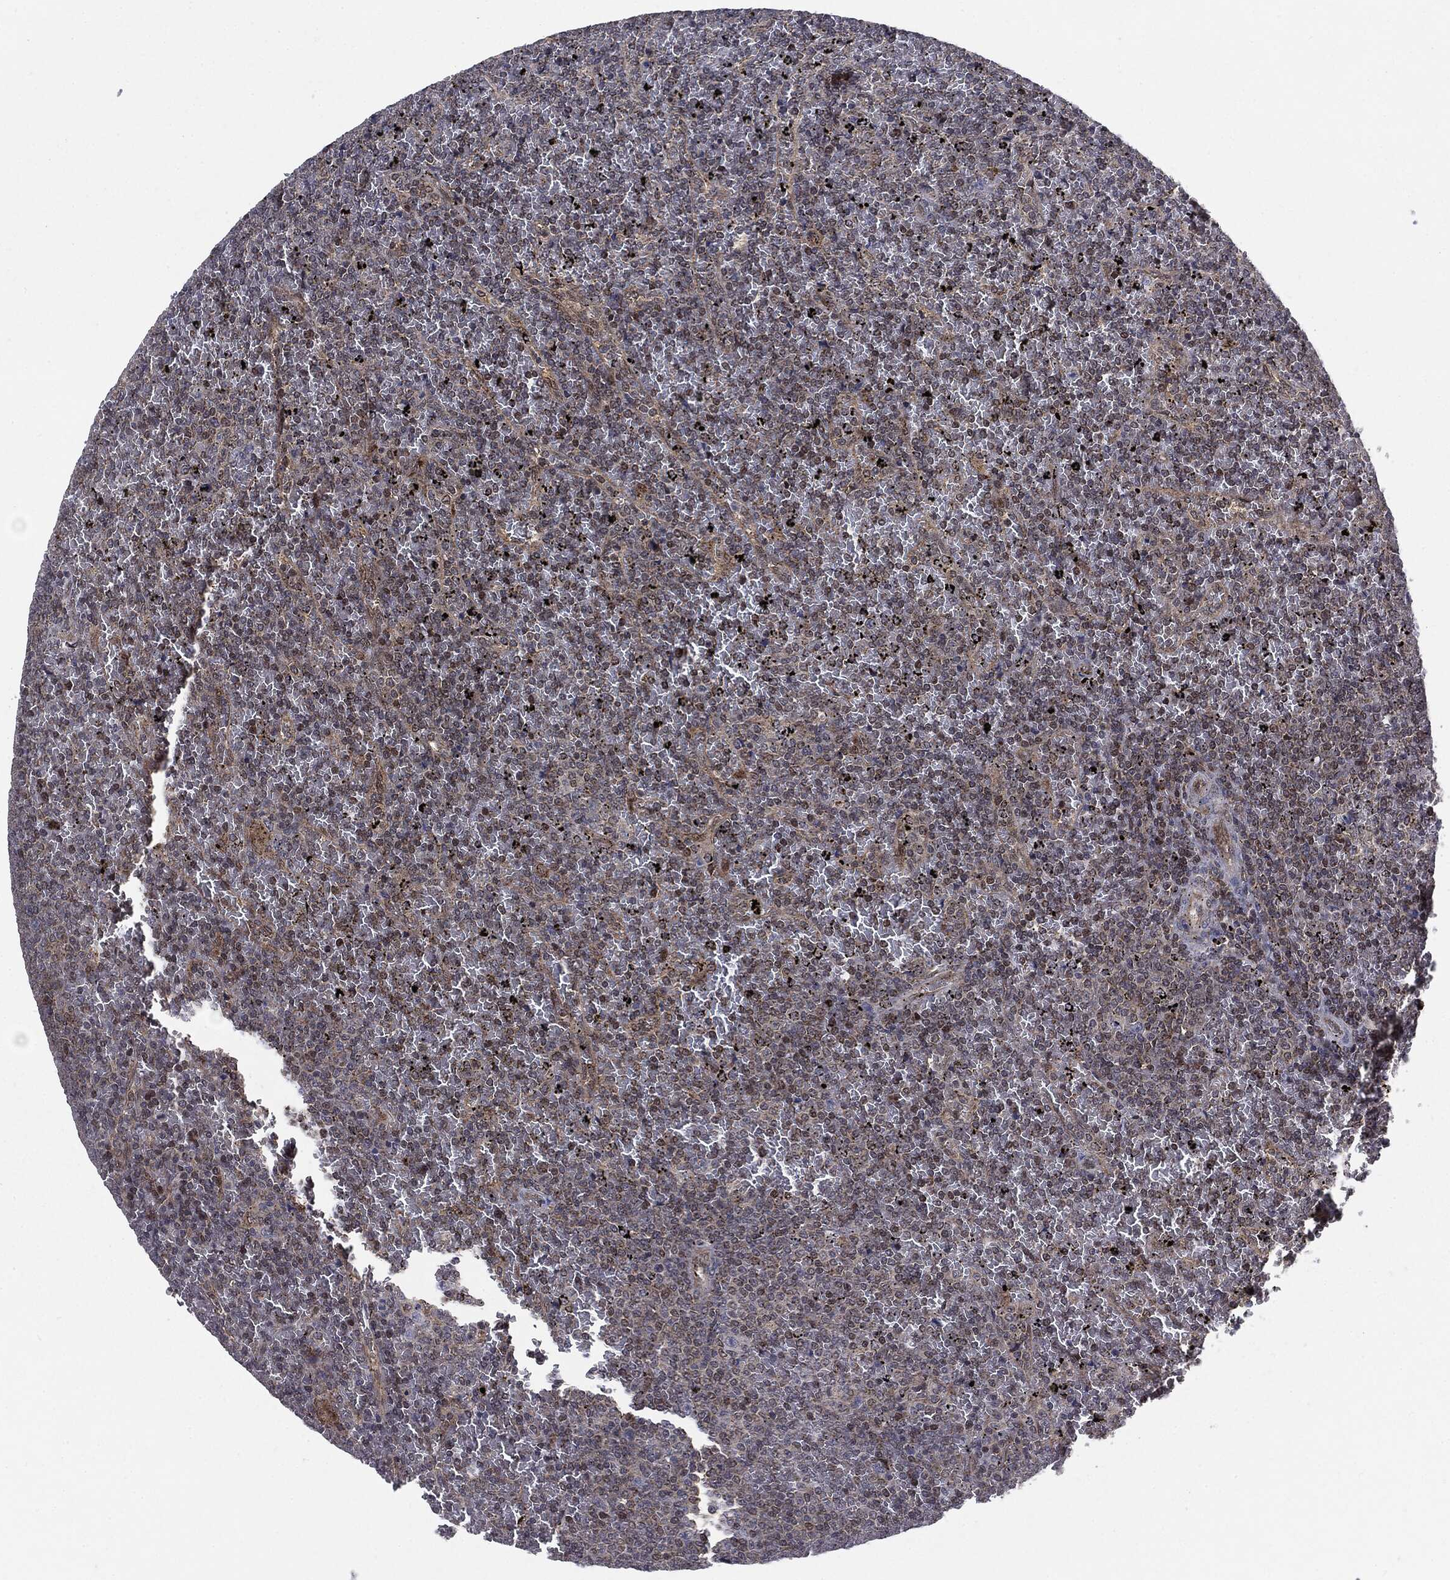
{"staining": {"intensity": "negative", "quantity": "none", "location": "none"}, "tissue": "lymphoma", "cell_type": "Tumor cells", "image_type": "cancer", "snomed": [{"axis": "morphology", "description": "Malignant lymphoma, non-Hodgkin's type, Low grade"}, {"axis": "topography", "description": "Spleen"}], "caption": "The image reveals no staining of tumor cells in lymphoma.", "gene": "PTPA", "patient": {"sex": "female", "age": 77}}